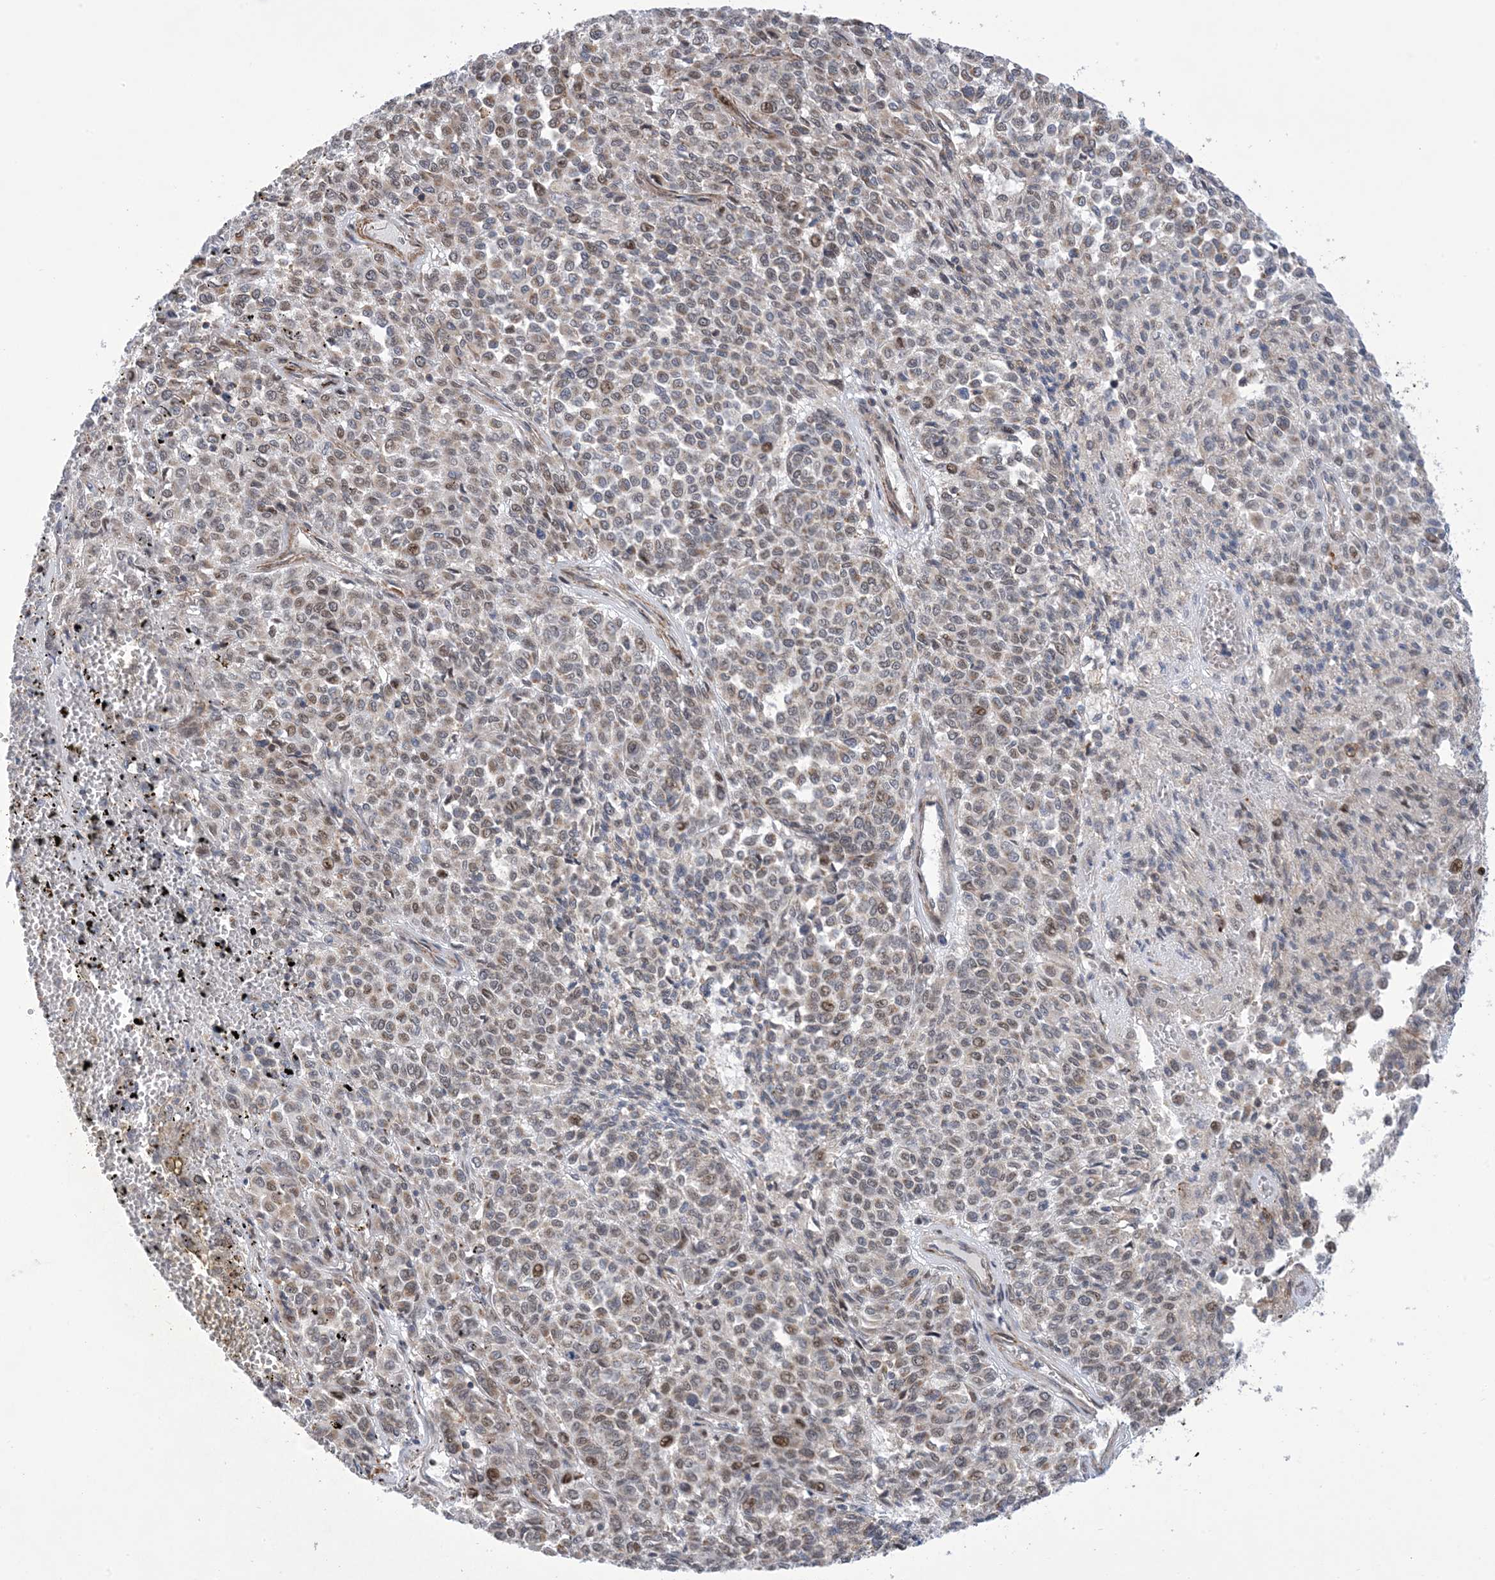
{"staining": {"intensity": "weak", "quantity": "25%-75%", "location": "cytoplasmic/membranous,nuclear"}, "tissue": "melanoma", "cell_type": "Tumor cells", "image_type": "cancer", "snomed": [{"axis": "morphology", "description": "Malignant melanoma, Metastatic site"}, {"axis": "topography", "description": "Pancreas"}], "caption": "Brown immunohistochemical staining in human melanoma shows weak cytoplasmic/membranous and nuclear staining in about 25%-75% of tumor cells.", "gene": "ZNF8", "patient": {"sex": "female", "age": 30}}